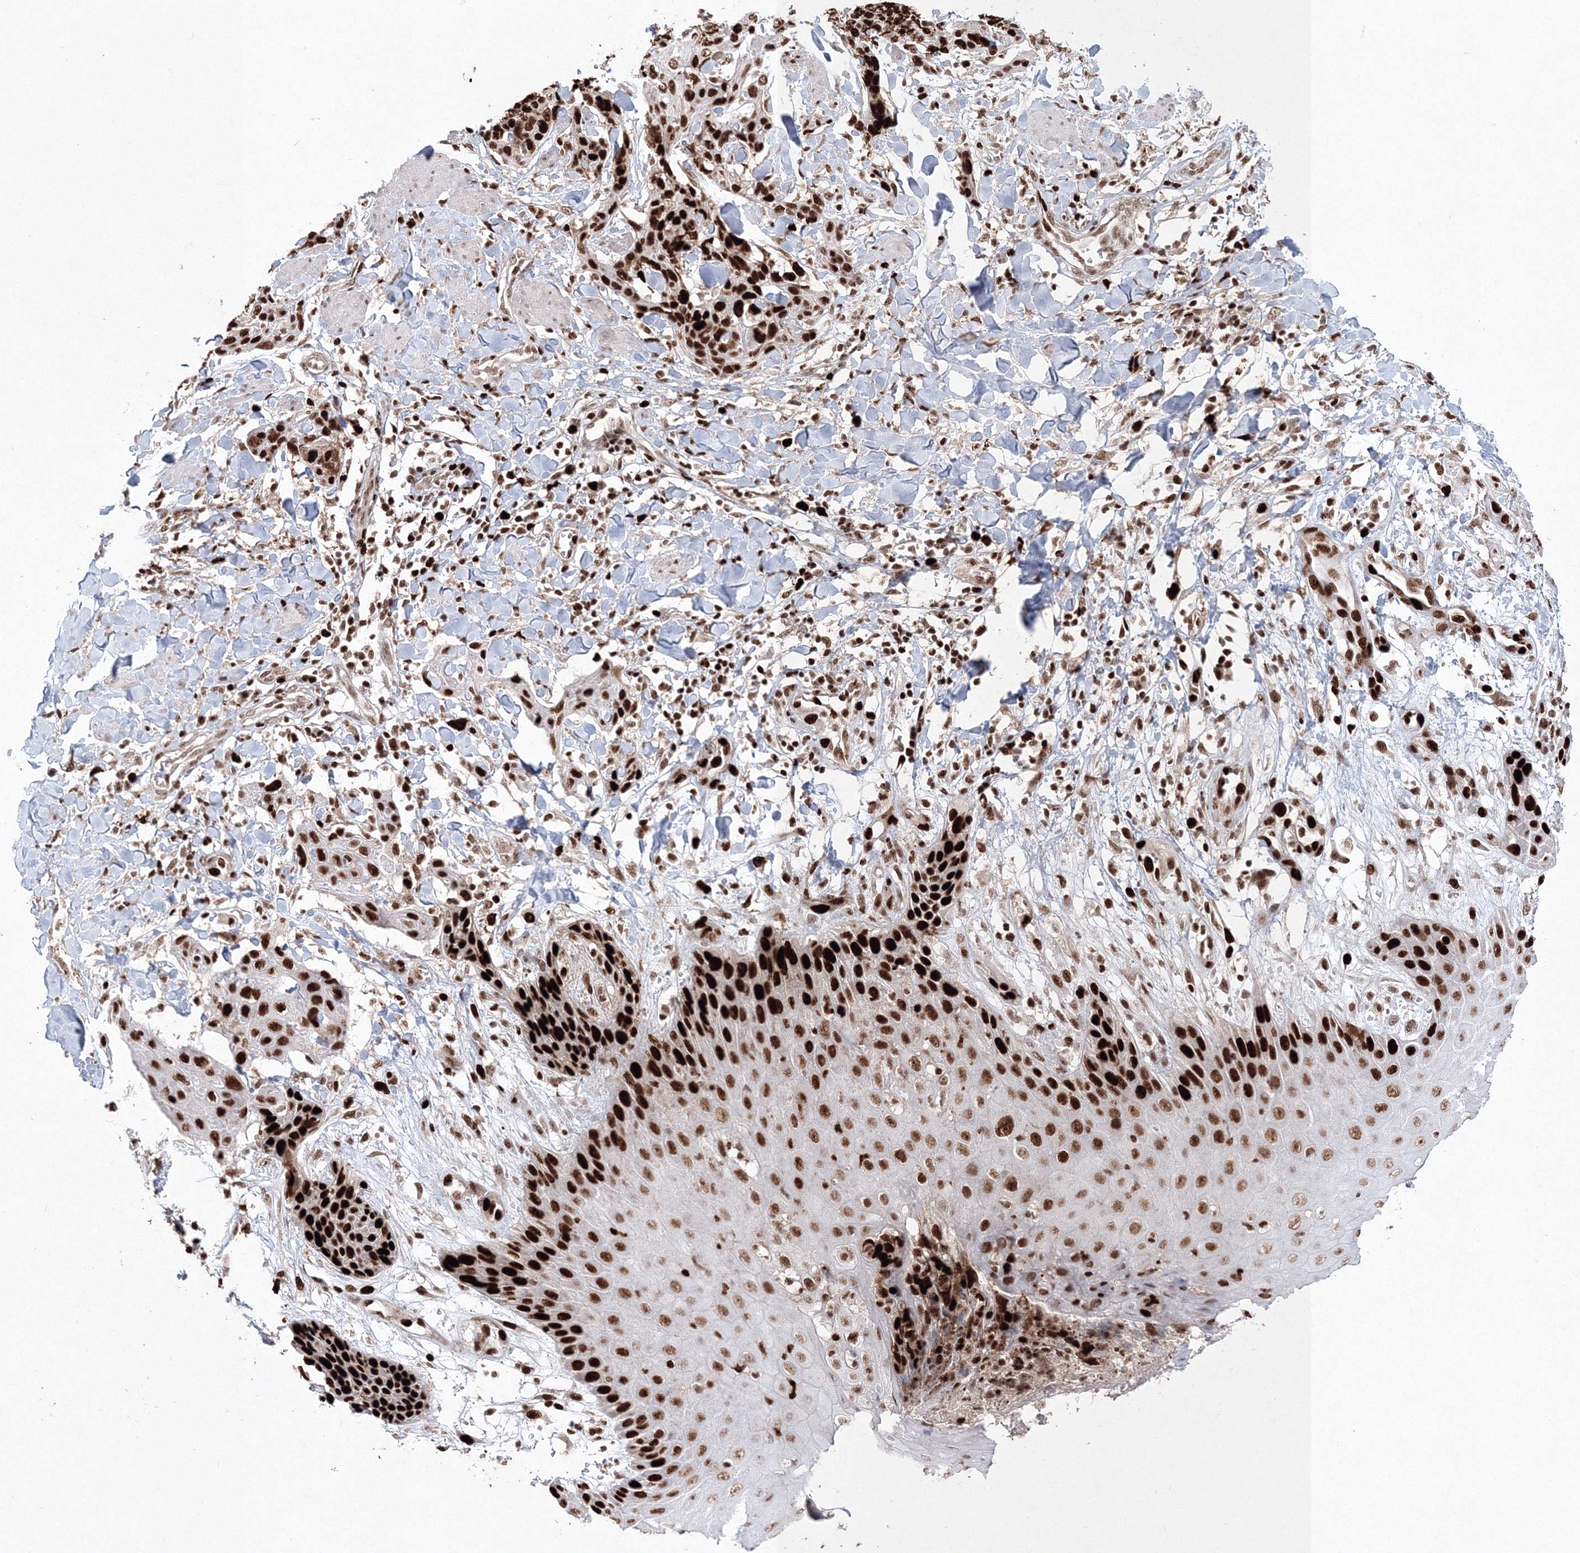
{"staining": {"intensity": "strong", "quantity": ">75%", "location": "nuclear"}, "tissue": "skin cancer", "cell_type": "Tumor cells", "image_type": "cancer", "snomed": [{"axis": "morphology", "description": "Squamous cell carcinoma, NOS"}, {"axis": "topography", "description": "Skin"}, {"axis": "topography", "description": "Vulva"}], "caption": "Skin cancer stained with a brown dye demonstrates strong nuclear positive staining in approximately >75% of tumor cells.", "gene": "LIG1", "patient": {"sex": "female", "age": 85}}